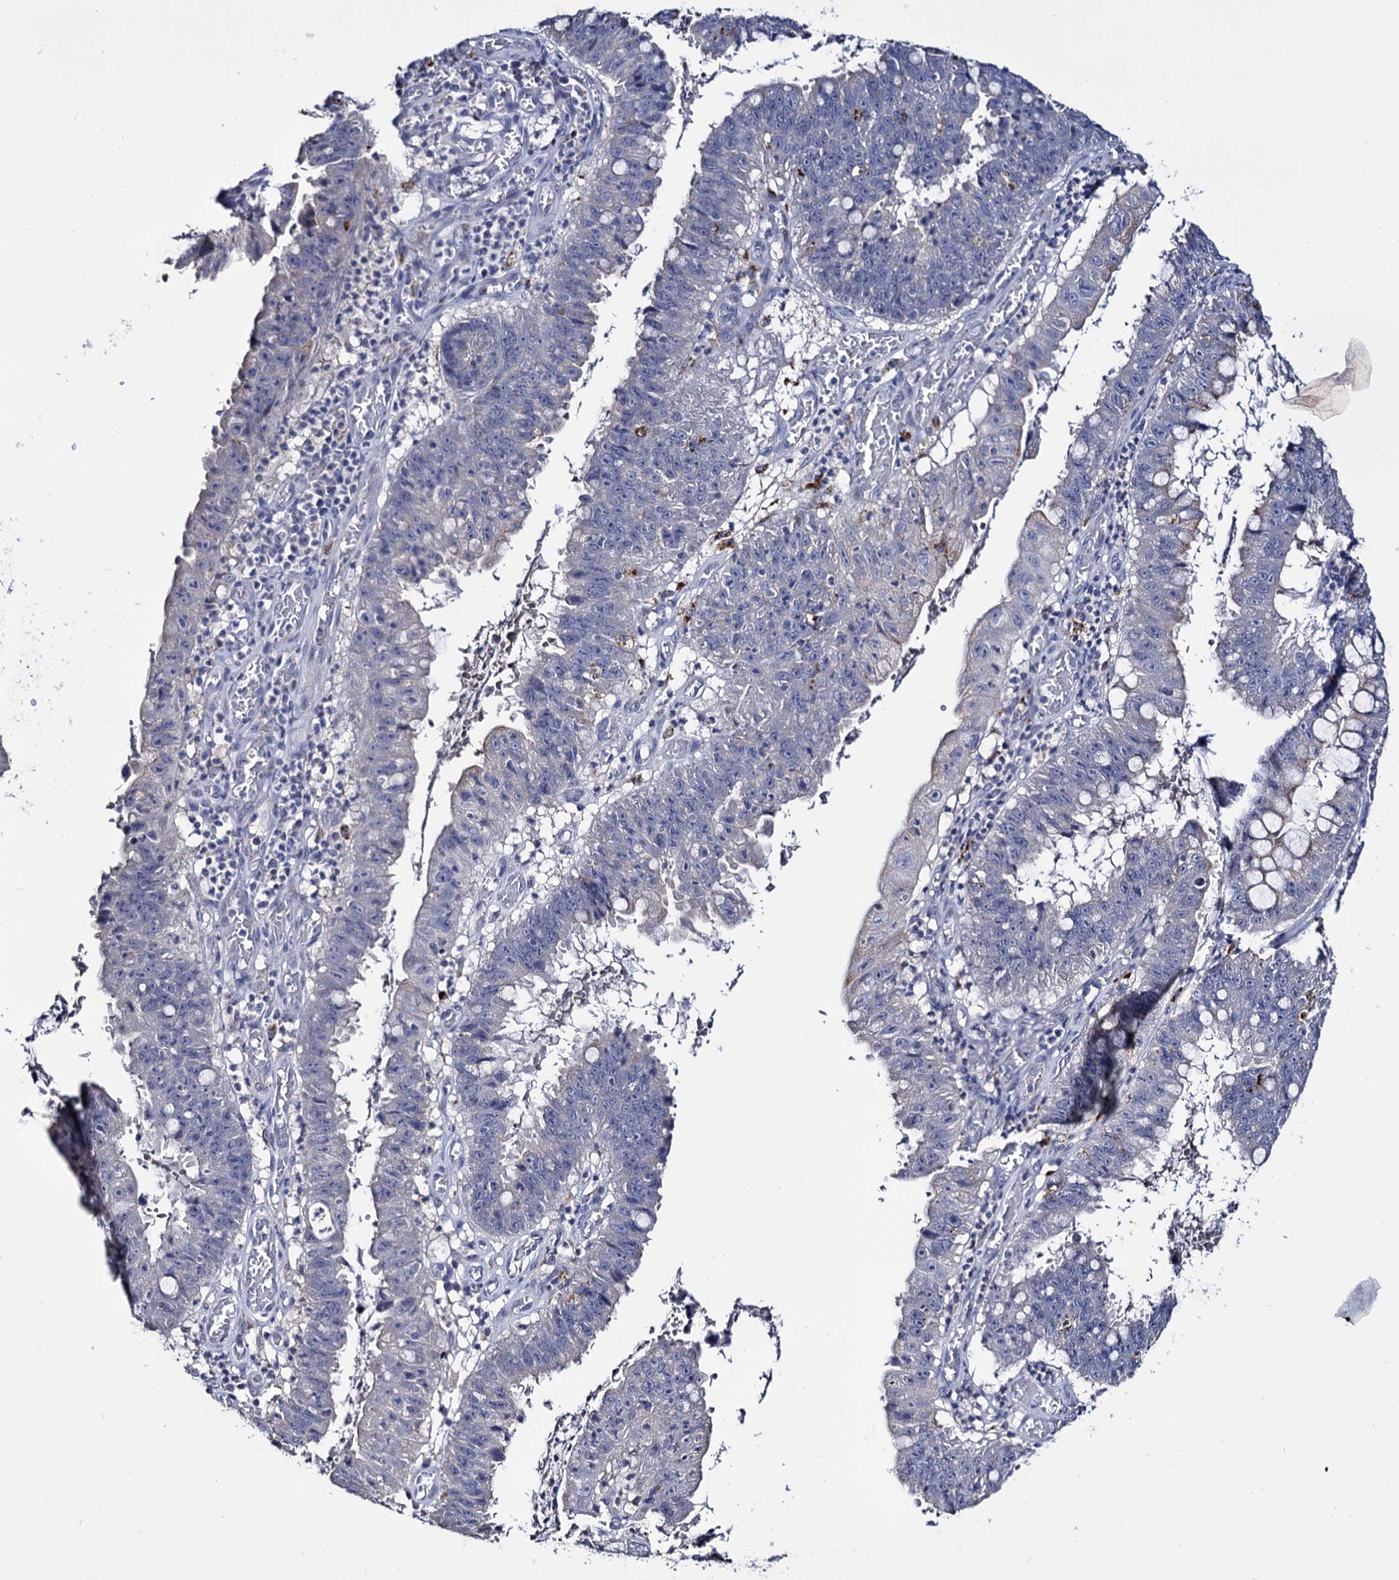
{"staining": {"intensity": "negative", "quantity": "none", "location": "none"}, "tissue": "stomach cancer", "cell_type": "Tumor cells", "image_type": "cancer", "snomed": [{"axis": "morphology", "description": "Adenocarcinoma, NOS"}, {"axis": "topography", "description": "Stomach"}], "caption": "The IHC micrograph has no significant staining in tumor cells of stomach cancer tissue. (DAB (3,3'-diaminobenzidine) IHC visualized using brightfield microscopy, high magnification).", "gene": "MICAL2", "patient": {"sex": "male", "age": 59}}